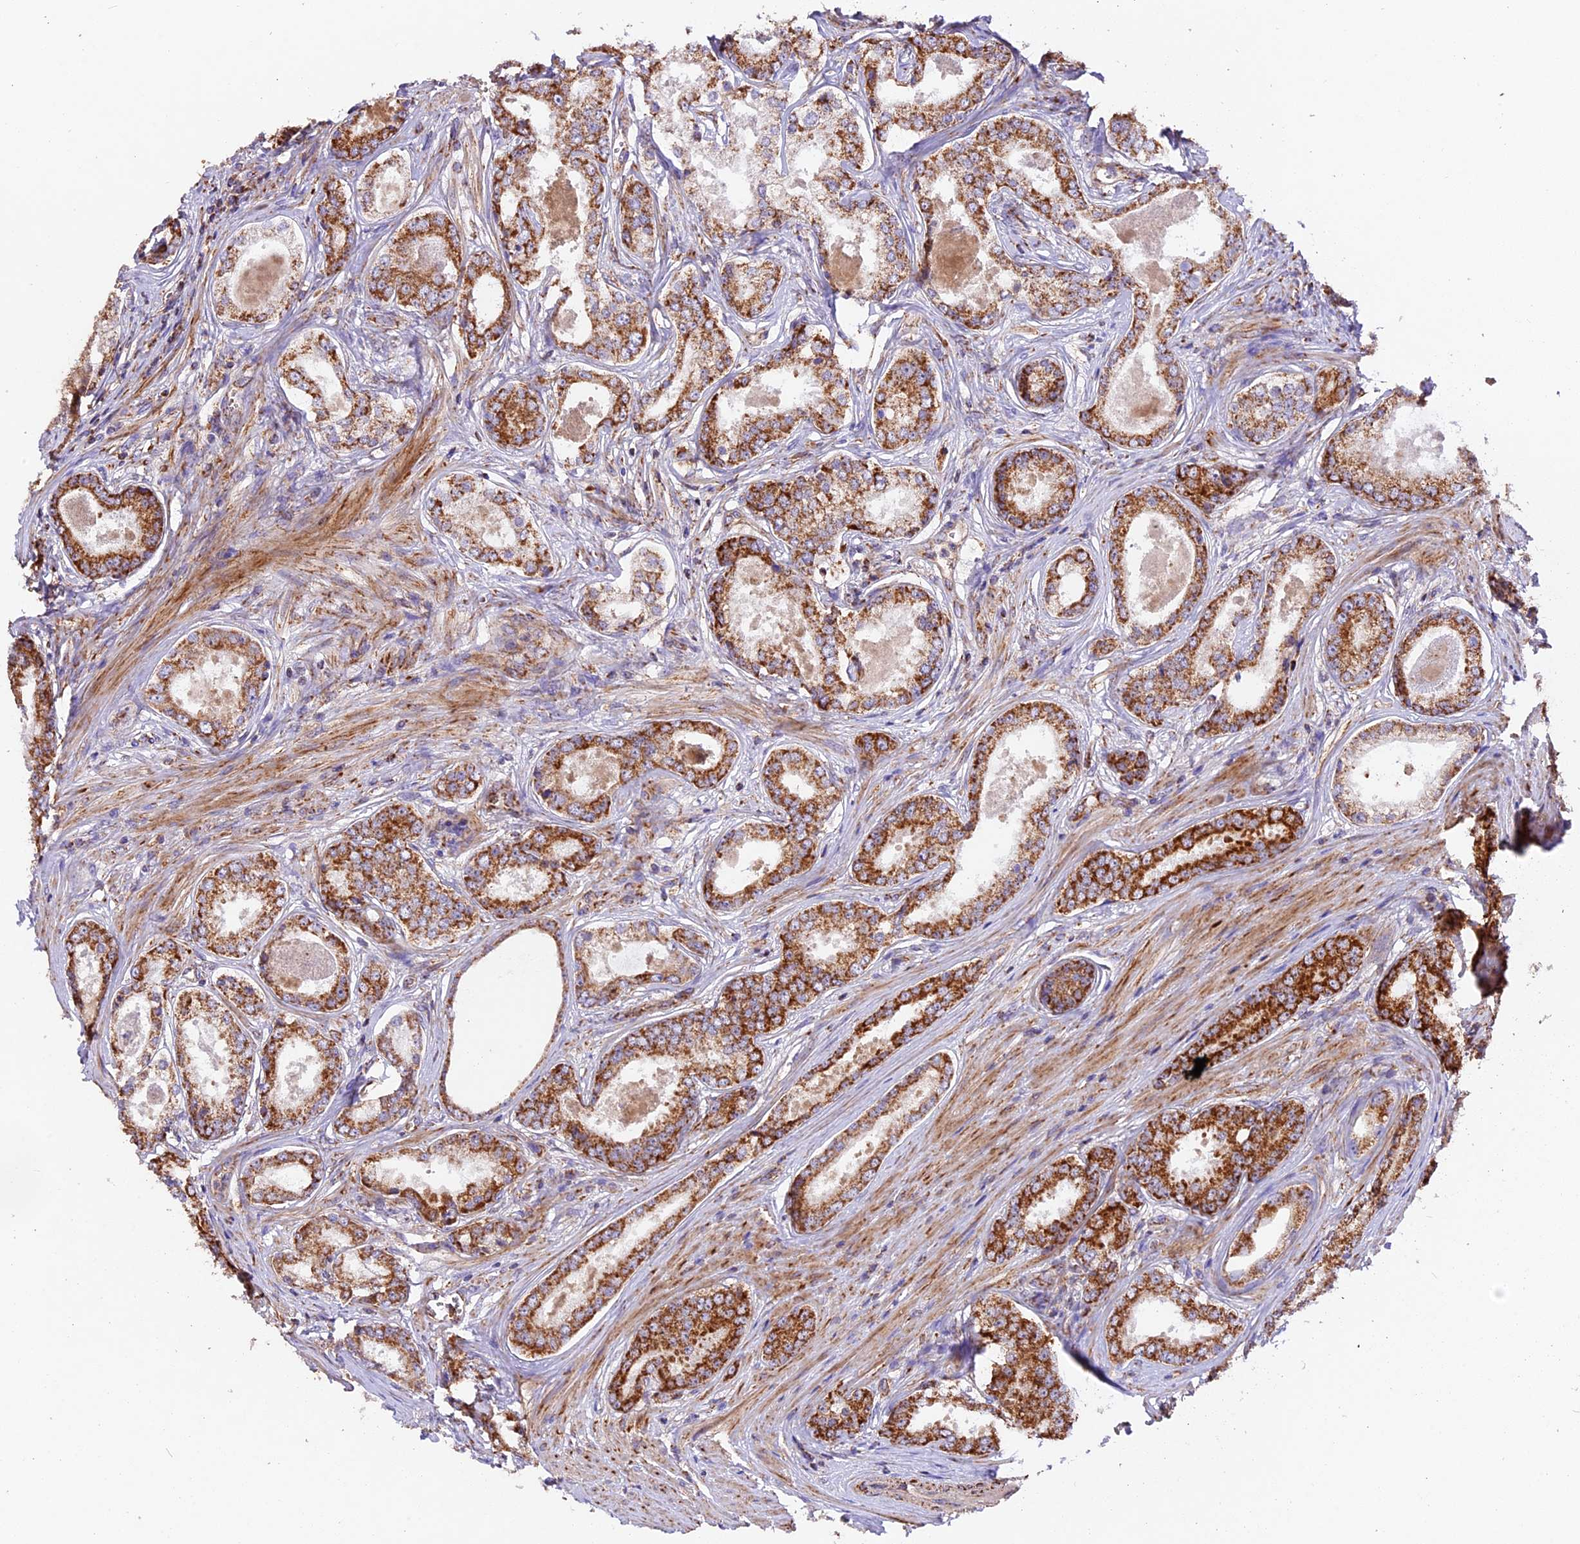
{"staining": {"intensity": "strong", "quantity": ">75%", "location": "cytoplasmic/membranous"}, "tissue": "prostate cancer", "cell_type": "Tumor cells", "image_type": "cancer", "snomed": [{"axis": "morphology", "description": "Adenocarcinoma, Low grade"}, {"axis": "topography", "description": "Prostate"}], "caption": "An image of prostate low-grade adenocarcinoma stained for a protein demonstrates strong cytoplasmic/membranous brown staining in tumor cells.", "gene": "NDUFA8", "patient": {"sex": "male", "age": 68}}